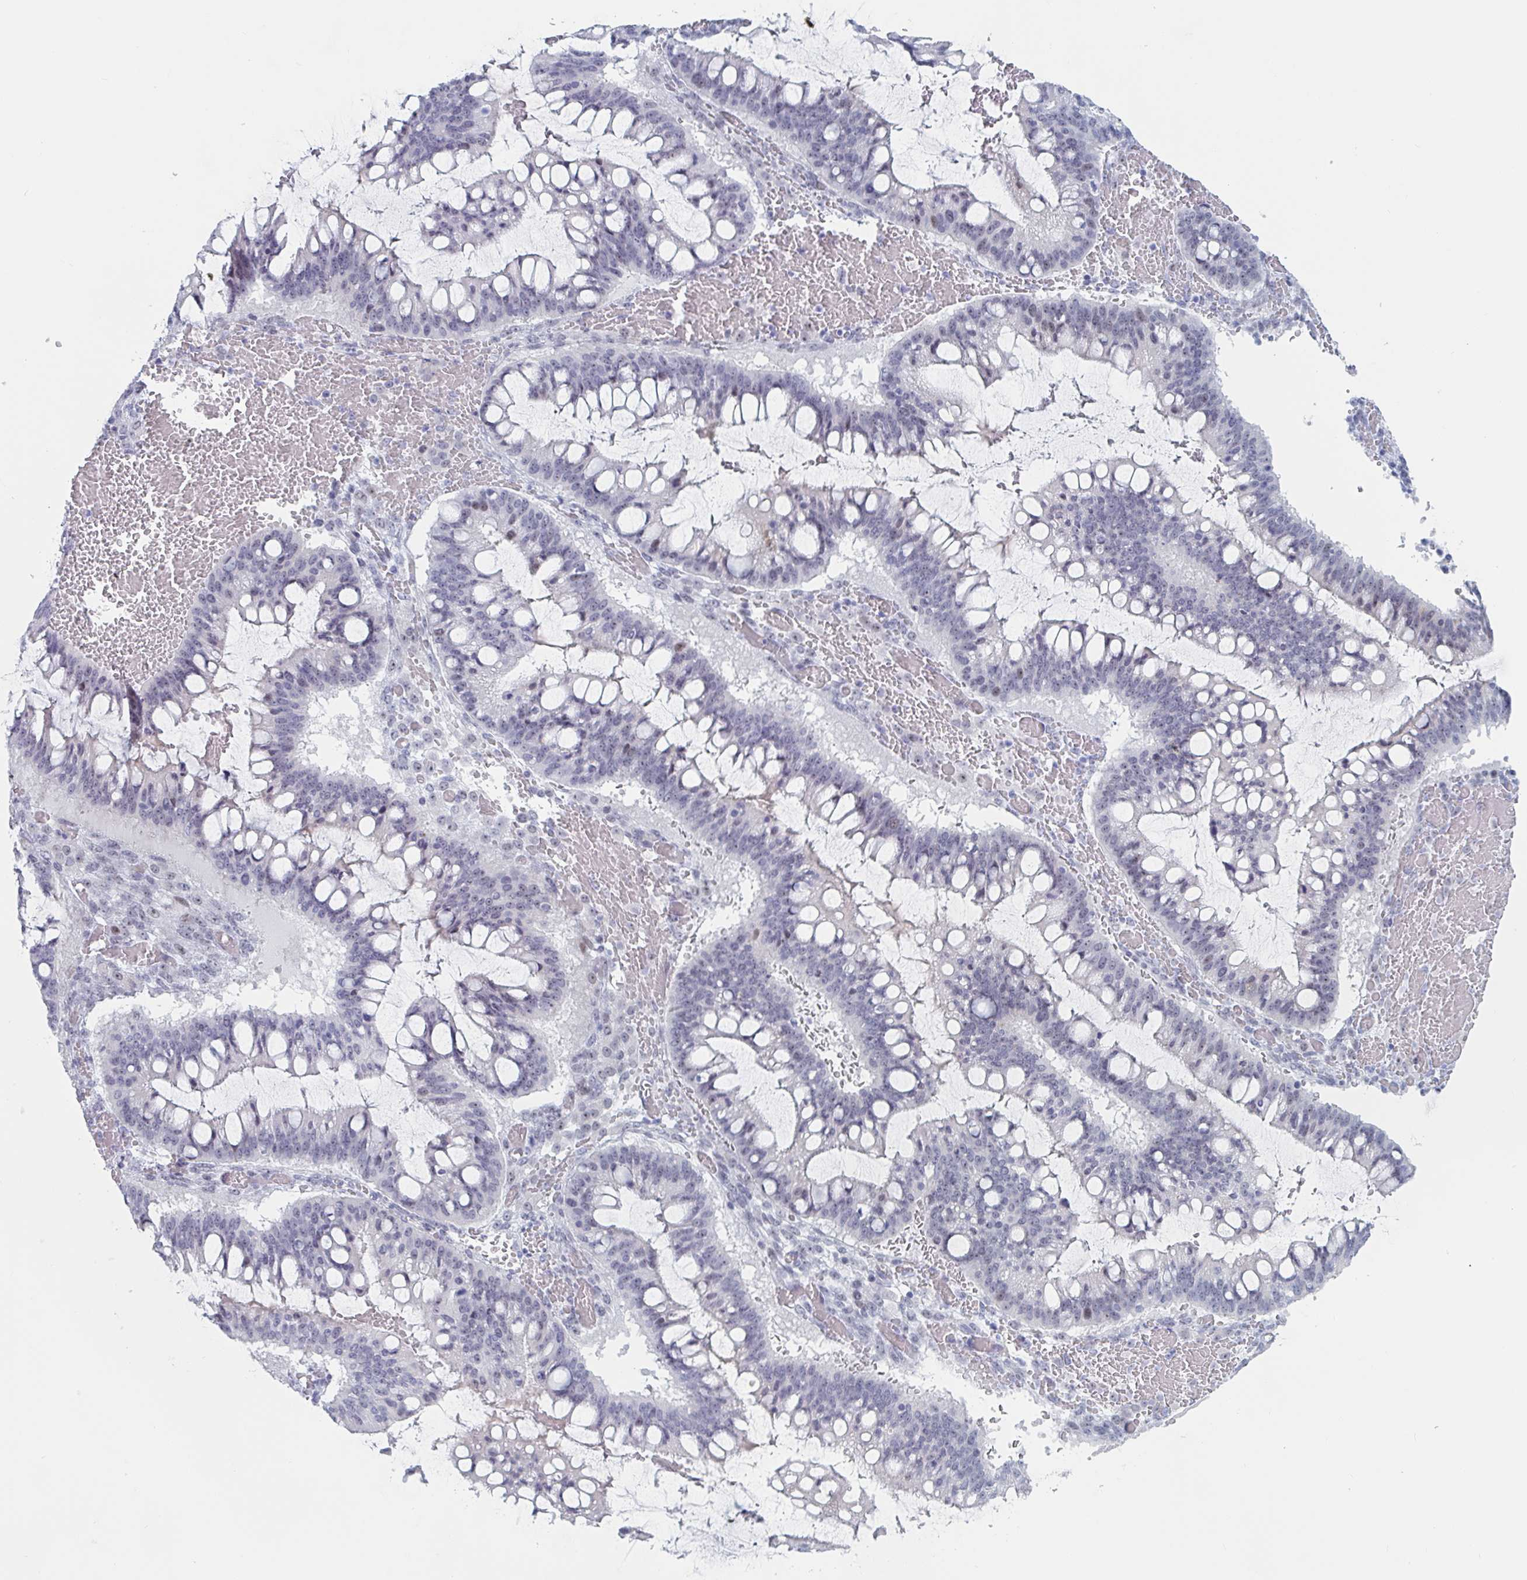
{"staining": {"intensity": "negative", "quantity": "none", "location": "none"}, "tissue": "ovarian cancer", "cell_type": "Tumor cells", "image_type": "cancer", "snomed": [{"axis": "morphology", "description": "Cystadenocarcinoma, mucinous, NOS"}, {"axis": "topography", "description": "Ovary"}], "caption": "This is an immunohistochemistry (IHC) histopathology image of mucinous cystadenocarcinoma (ovarian). There is no expression in tumor cells.", "gene": "NR1H2", "patient": {"sex": "female", "age": 73}}